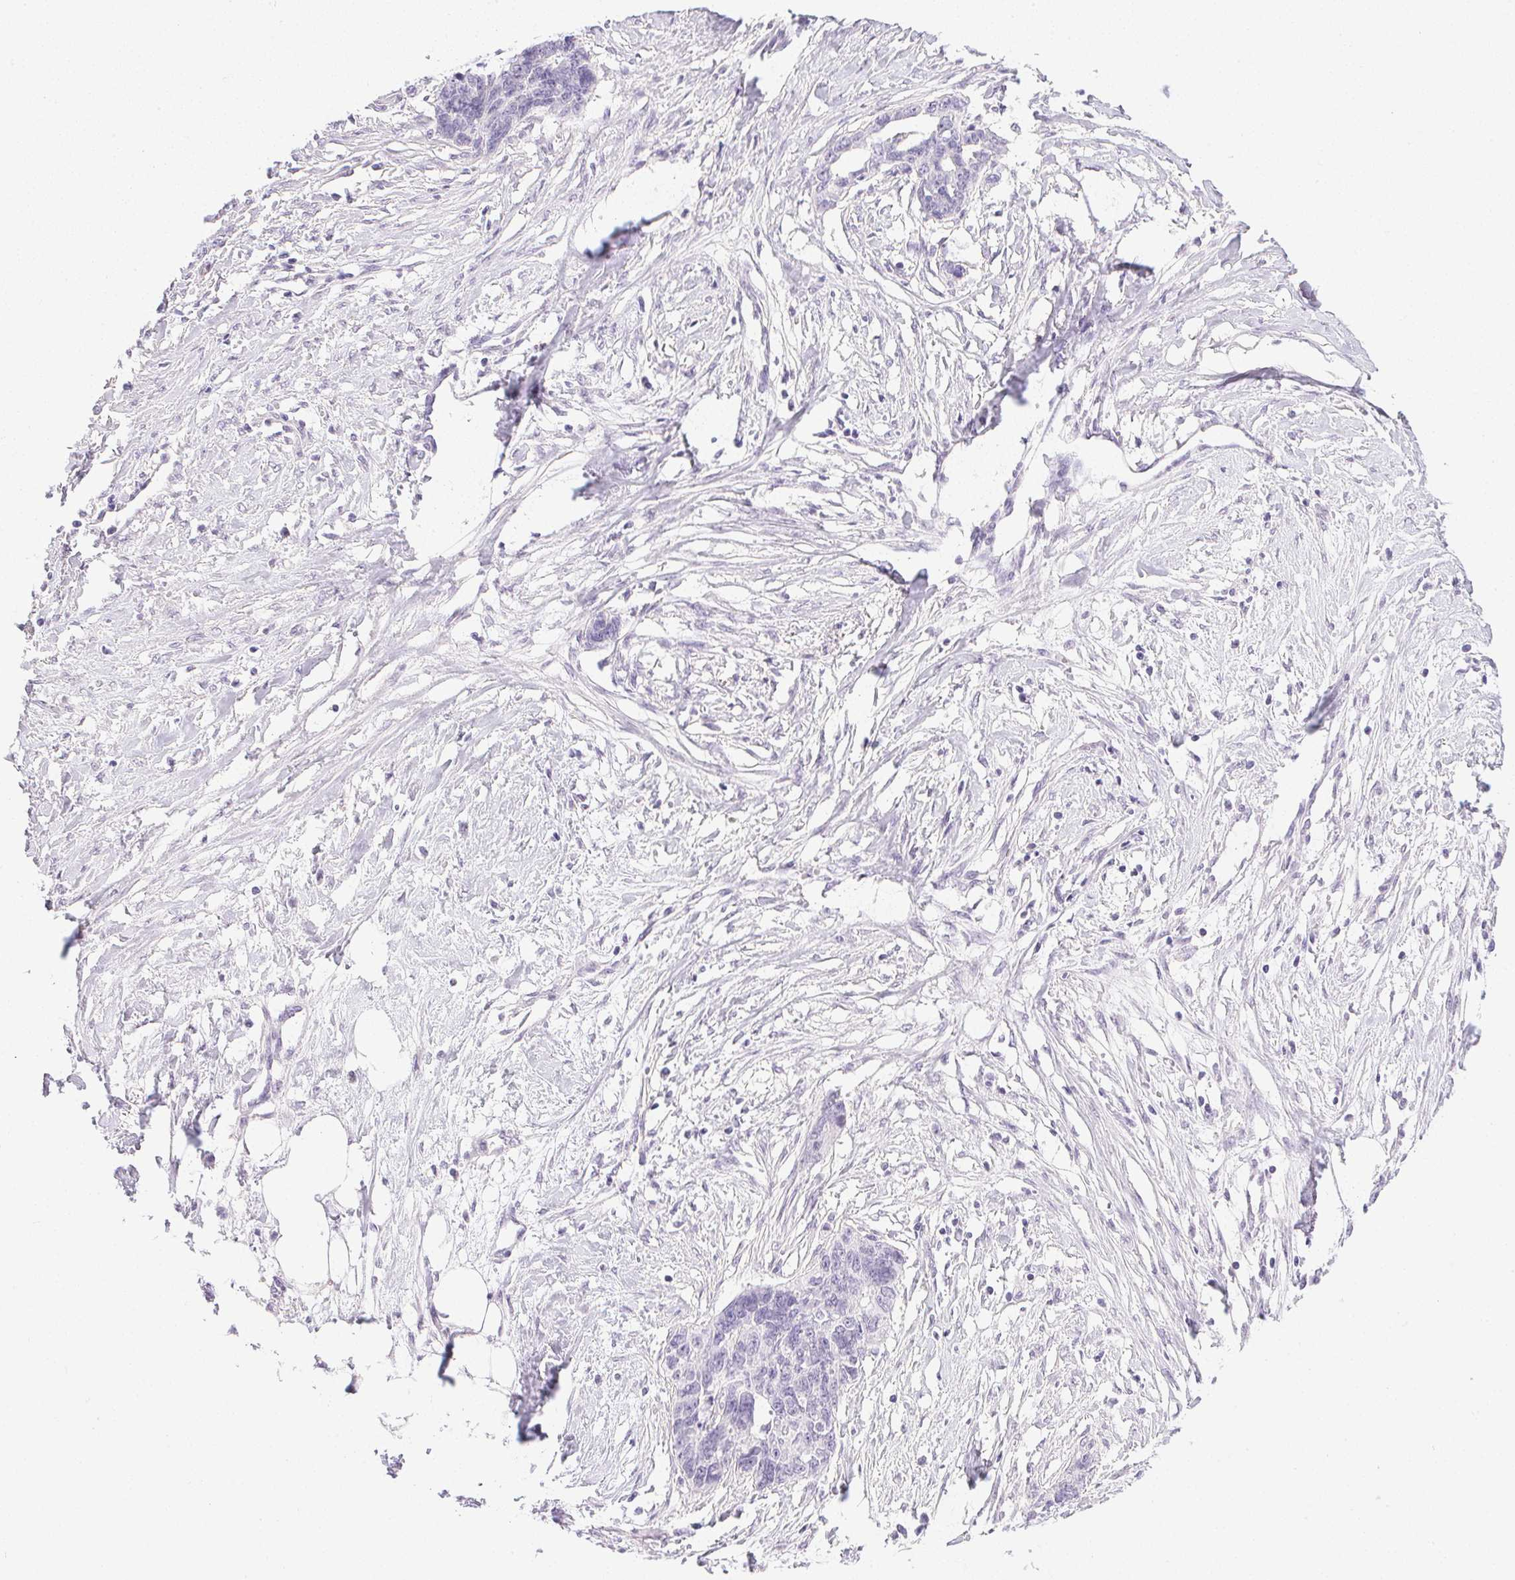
{"staining": {"intensity": "negative", "quantity": "none", "location": "none"}, "tissue": "ovarian cancer", "cell_type": "Tumor cells", "image_type": "cancer", "snomed": [{"axis": "morphology", "description": "Cystadenocarcinoma, serous, NOS"}, {"axis": "topography", "description": "Ovary"}], "caption": "Immunohistochemical staining of serous cystadenocarcinoma (ovarian) exhibits no significant expression in tumor cells.", "gene": "PRL", "patient": {"sex": "female", "age": 69}}